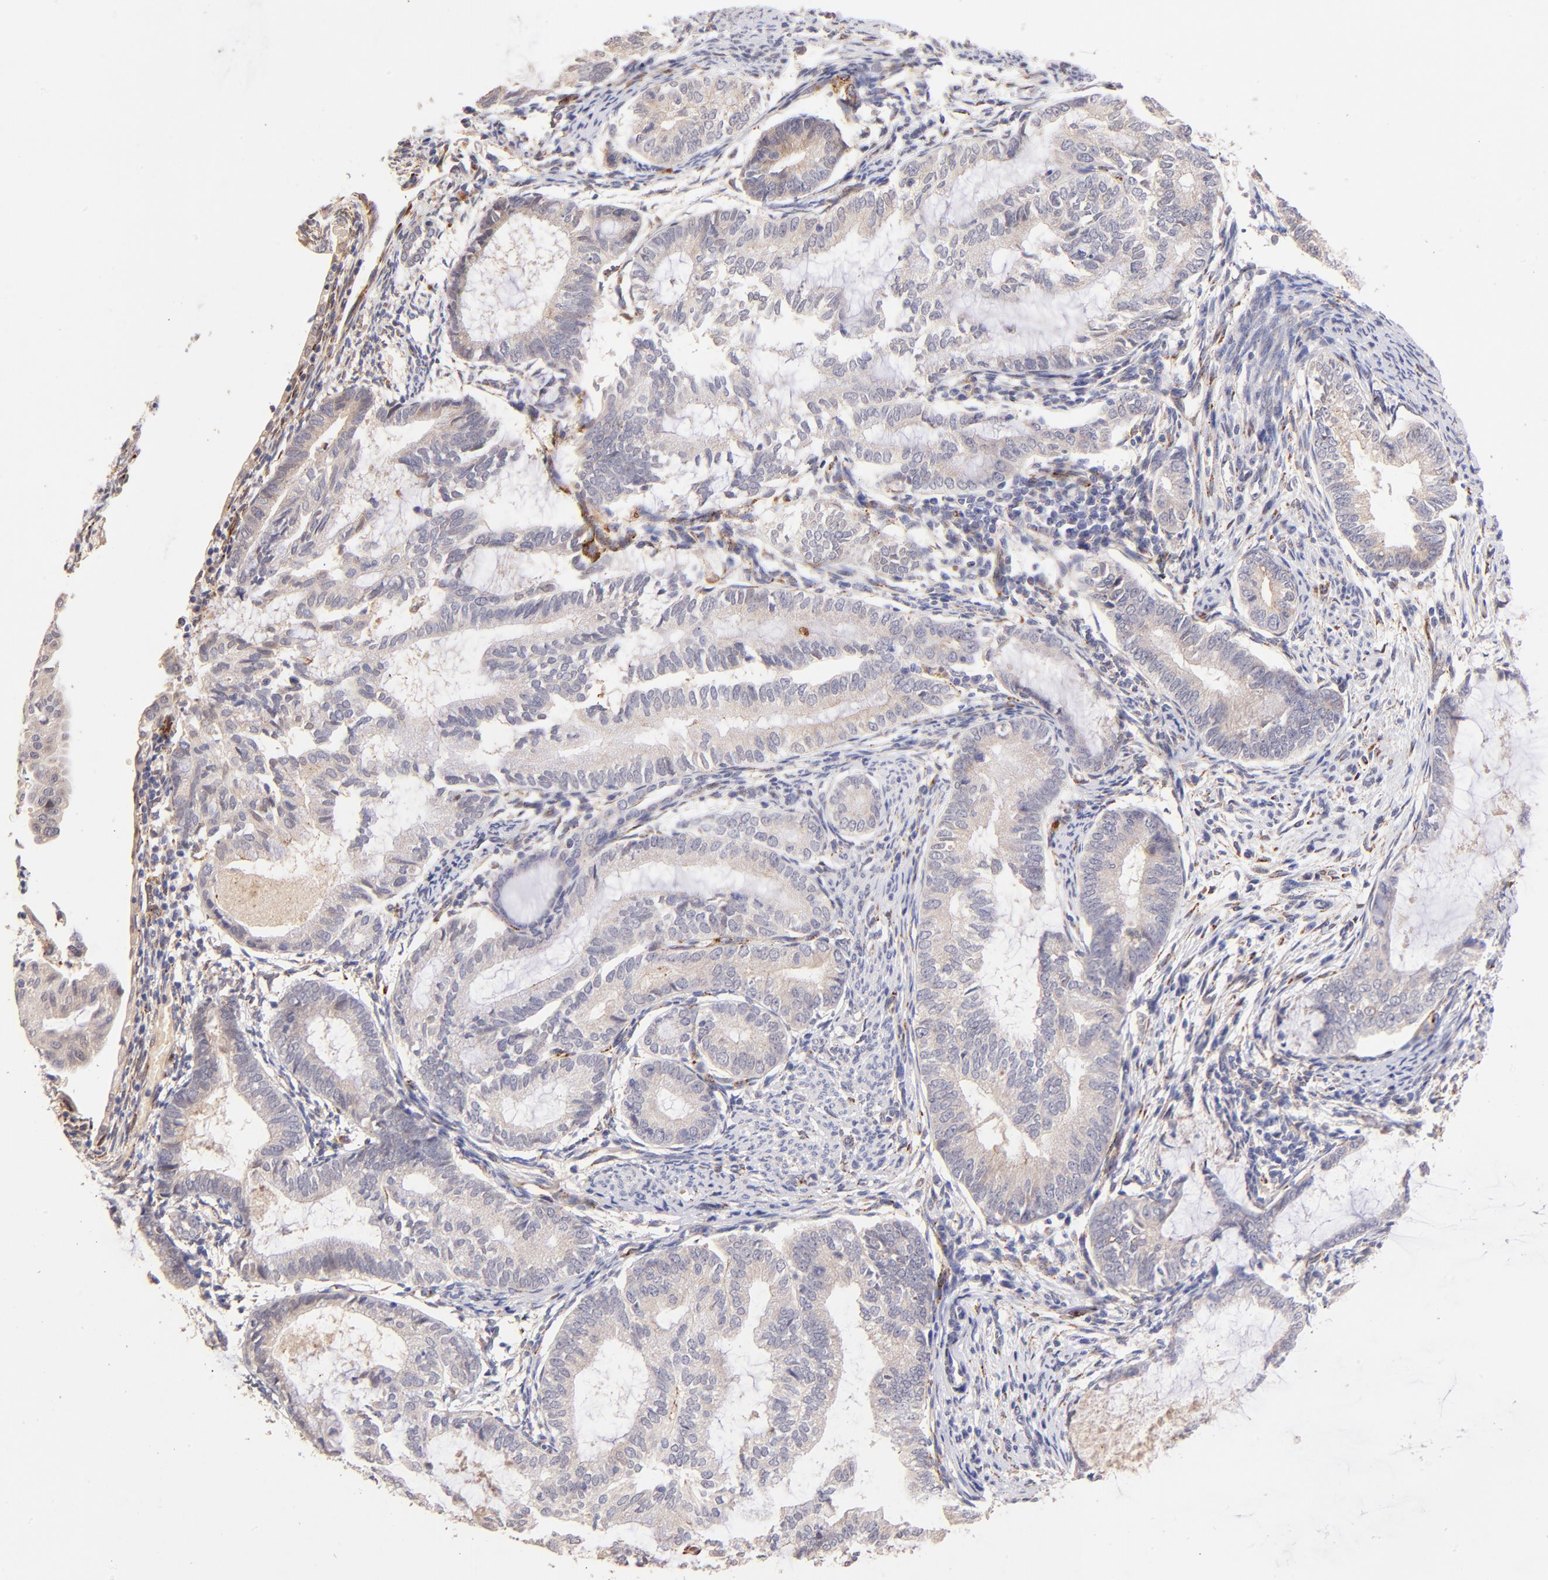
{"staining": {"intensity": "weak", "quantity": "<25%", "location": "cytoplasmic/membranous"}, "tissue": "endometrial cancer", "cell_type": "Tumor cells", "image_type": "cancer", "snomed": [{"axis": "morphology", "description": "Adenocarcinoma, NOS"}, {"axis": "topography", "description": "Endometrium"}], "caption": "Histopathology image shows no protein positivity in tumor cells of endometrial cancer (adenocarcinoma) tissue.", "gene": "SPARC", "patient": {"sex": "female", "age": 63}}